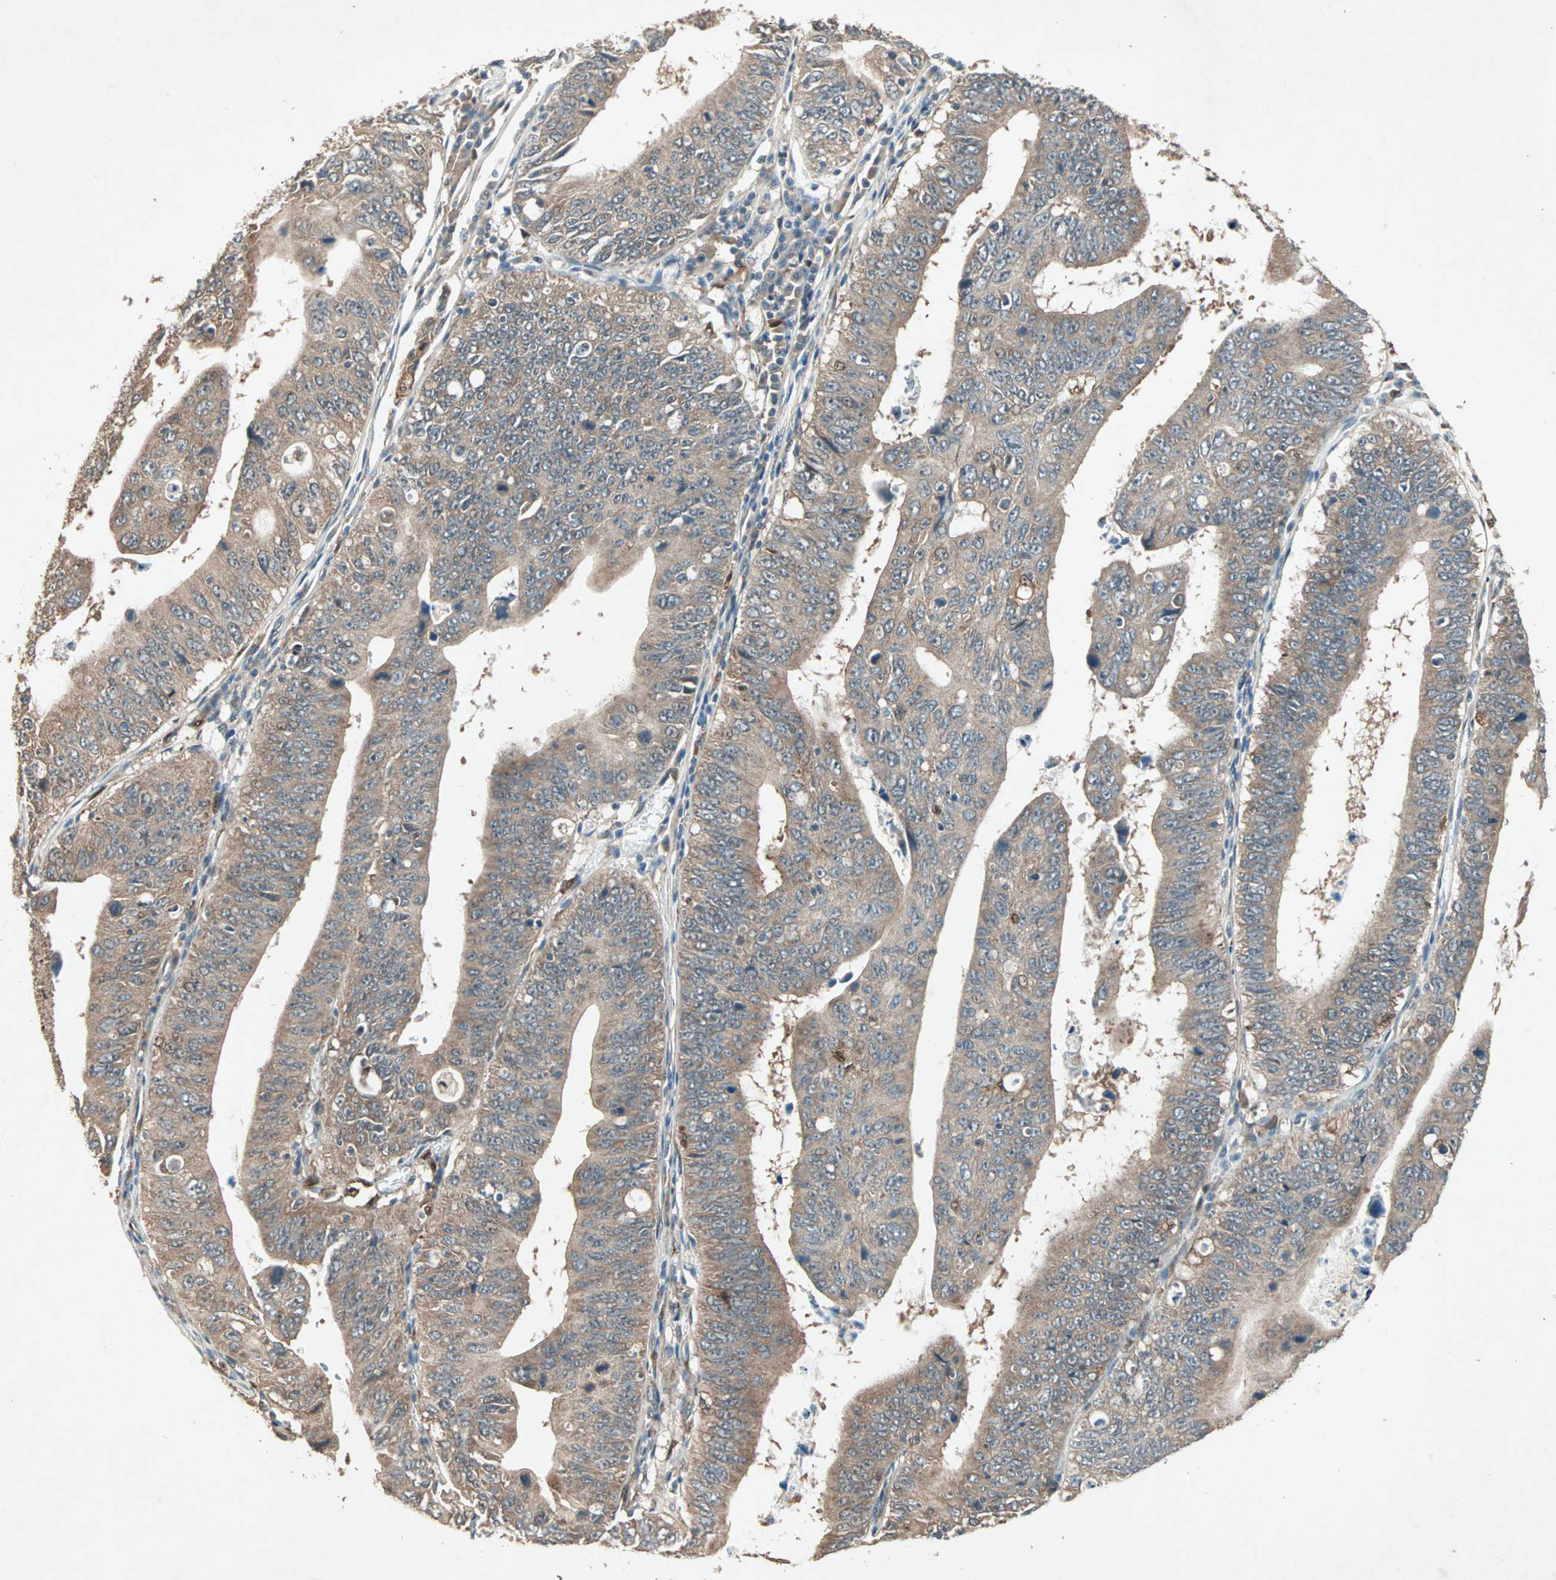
{"staining": {"intensity": "moderate", "quantity": ">75%", "location": "cytoplasmic/membranous"}, "tissue": "stomach cancer", "cell_type": "Tumor cells", "image_type": "cancer", "snomed": [{"axis": "morphology", "description": "Adenocarcinoma, NOS"}, {"axis": "topography", "description": "Stomach"}], "caption": "Protein analysis of stomach cancer (adenocarcinoma) tissue displays moderate cytoplasmic/membranous positivity in about >75% of tumor cells. (brown staining indicates protein expression, while blue staining denotes nuclei).", "gene": "SDSL", "patient": {"sex": "male", "age": 59}}